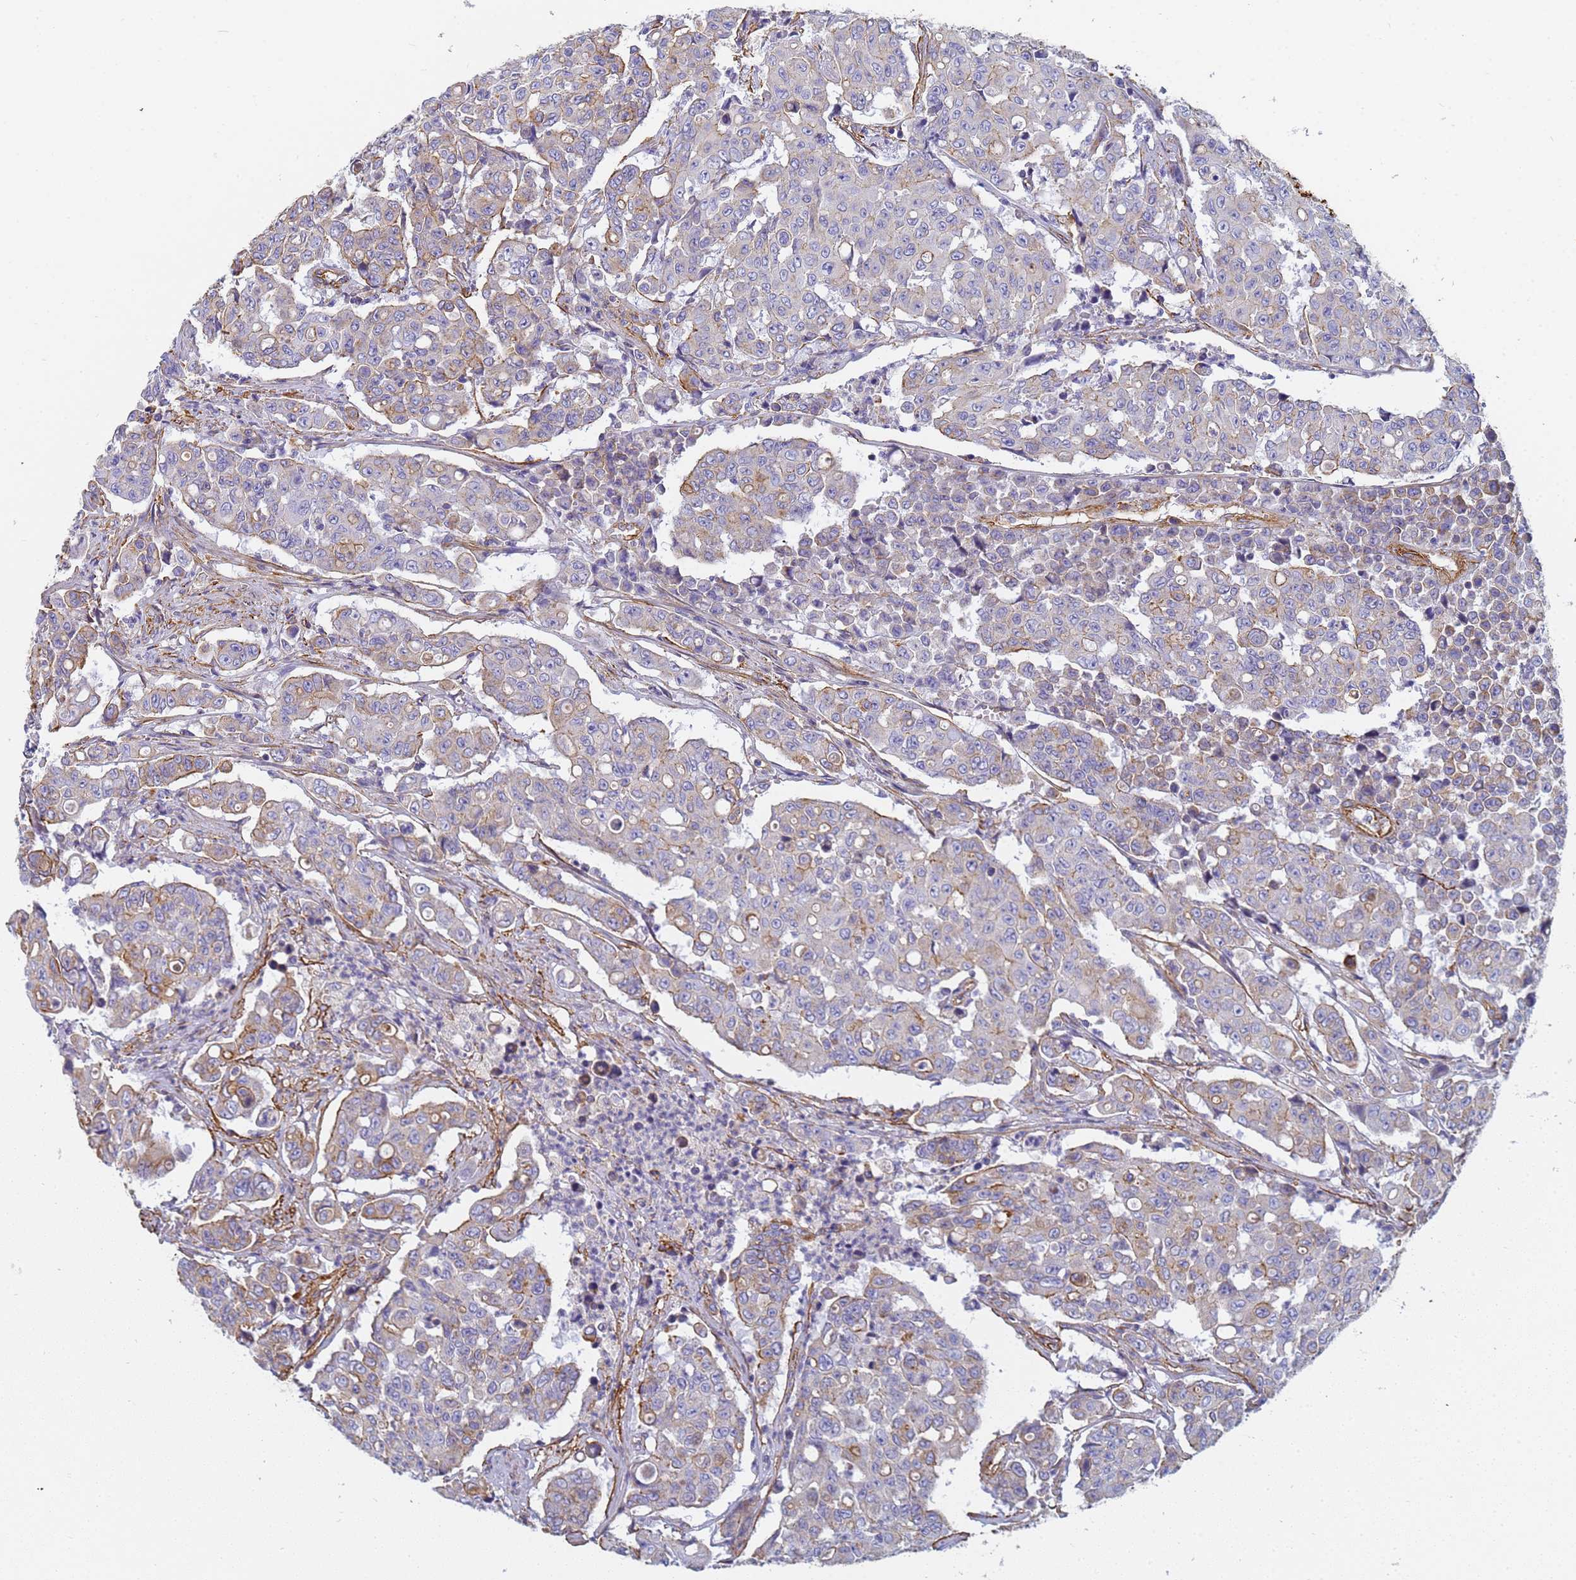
{"staining": {"intensity": "moderate", "quantity": "<25%", "location": "cytoplasmic/membranous"}, "tissue": "colorectal cancer", "cell_type": "Tumor cells", "image_type": "cancer", "snomed": [{"axis": "morphology", "description": "Adenocarcinoma, NOS"}, {"axis": "topography", "description": "Colon"}], "caption": "High-power microscopy captured an immunohistochemistry histopathology image of adenocarcinoma (colorectal), revealing moderate cytoplasmic/membranous expression in approximately <25% of tumor cells.", "gene": "TPM1", "patient": {"sex": "male", "age": 51}}